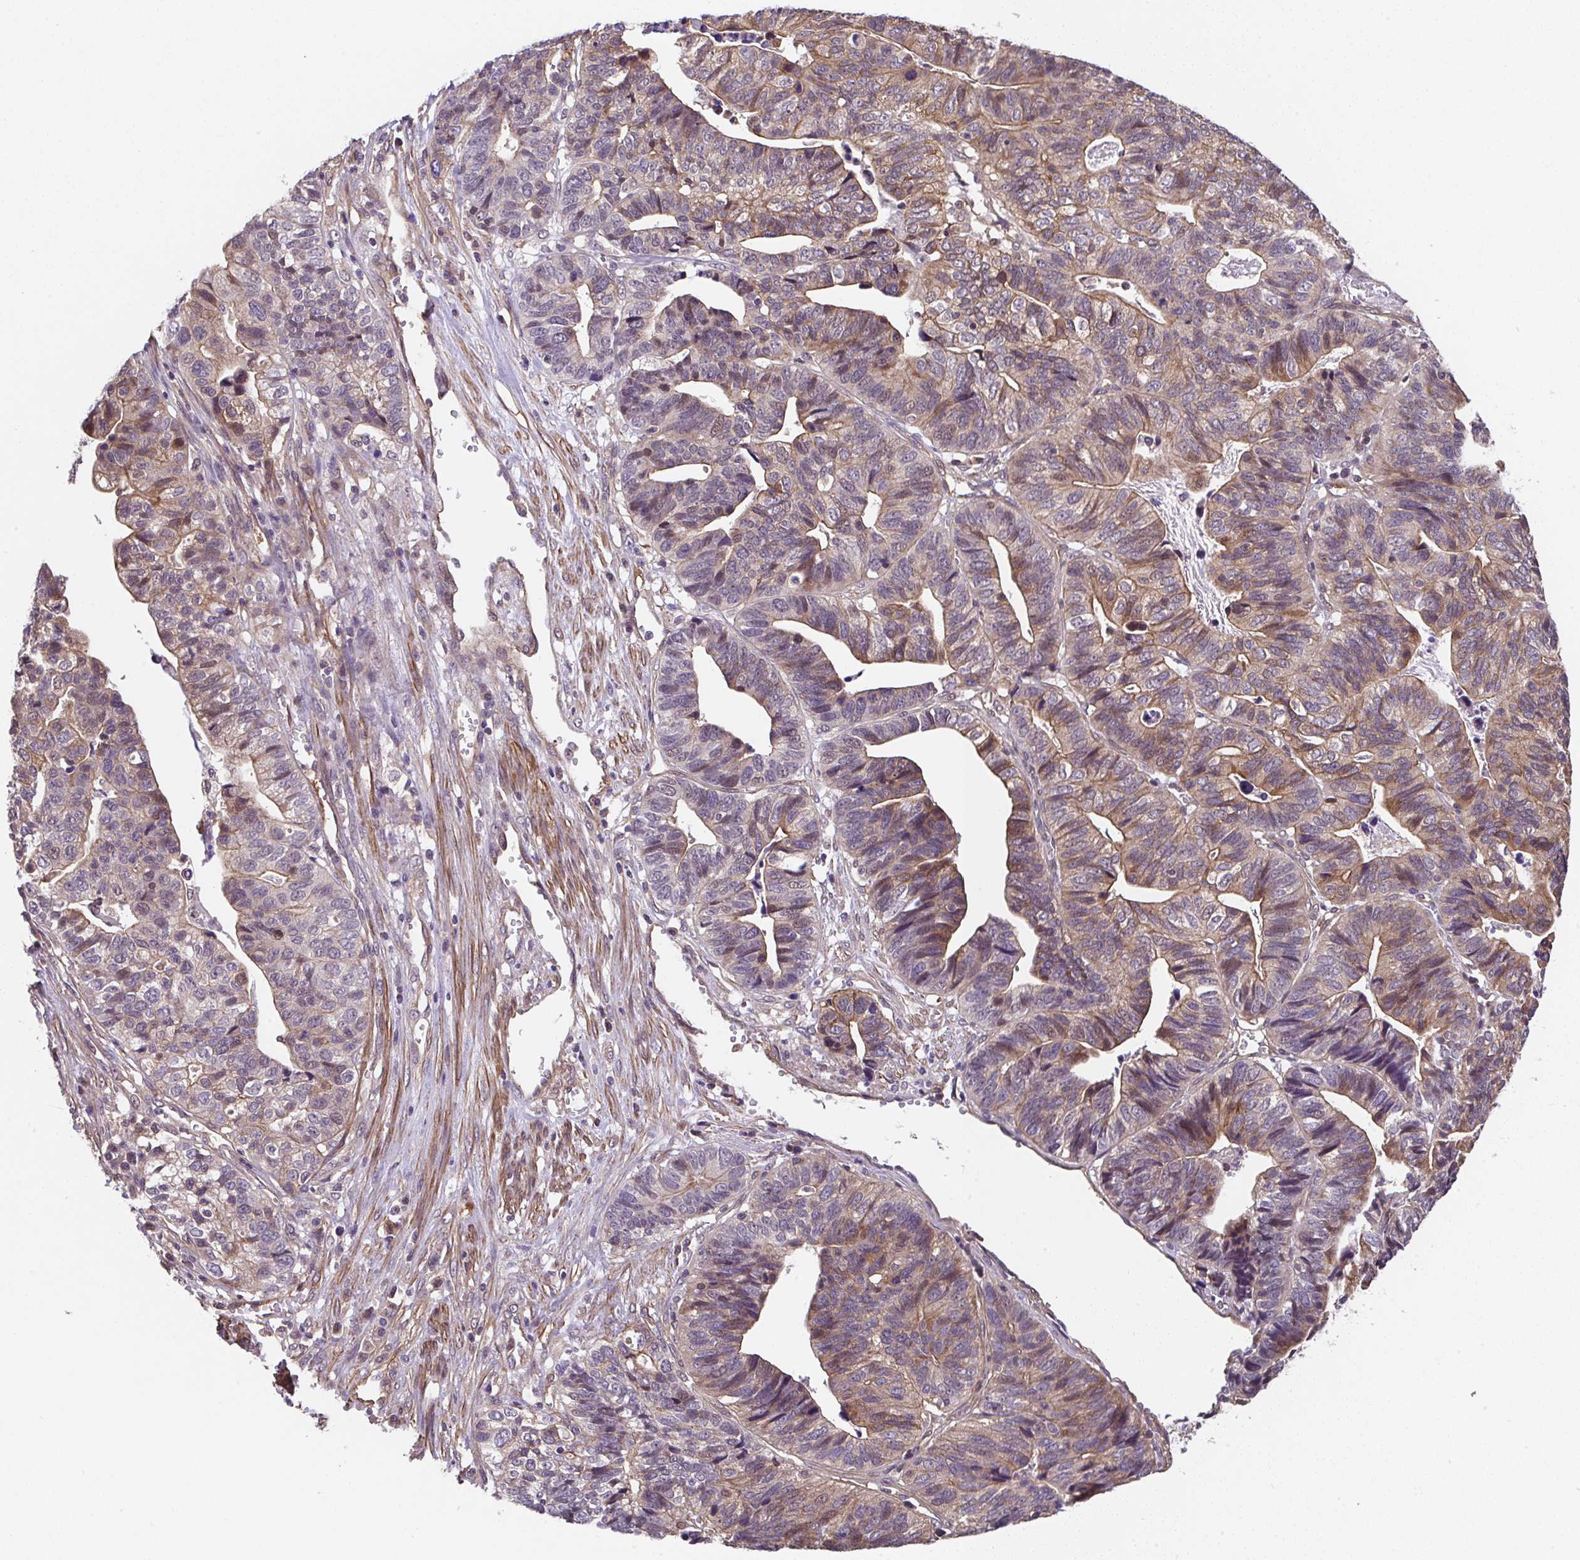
{"staining": {"intensity": "moderate", "quantity": "25%-75%", "location": "cytoplasmic/membranous,nuclear"}, "tissue": "stomach cancer", "cell_type": "Tumor cells", "image_type": "cancer", "snomed": [{"axis": "morphology", "description": "Adenocarcinoma, NOS"}, {"axis": "topography", "description": "Stomach, upper"}], "caption": "Tumor cells show moderate cytoplasmic/membranous and nuclear expression in about 25%-75% of cells in stomach adenocarcinoma. (brown staining indicates protein expression, while blue staining denotes nuclei).", "gene": "ZNF696", "patient": {"sex": "female", "age": 67}}